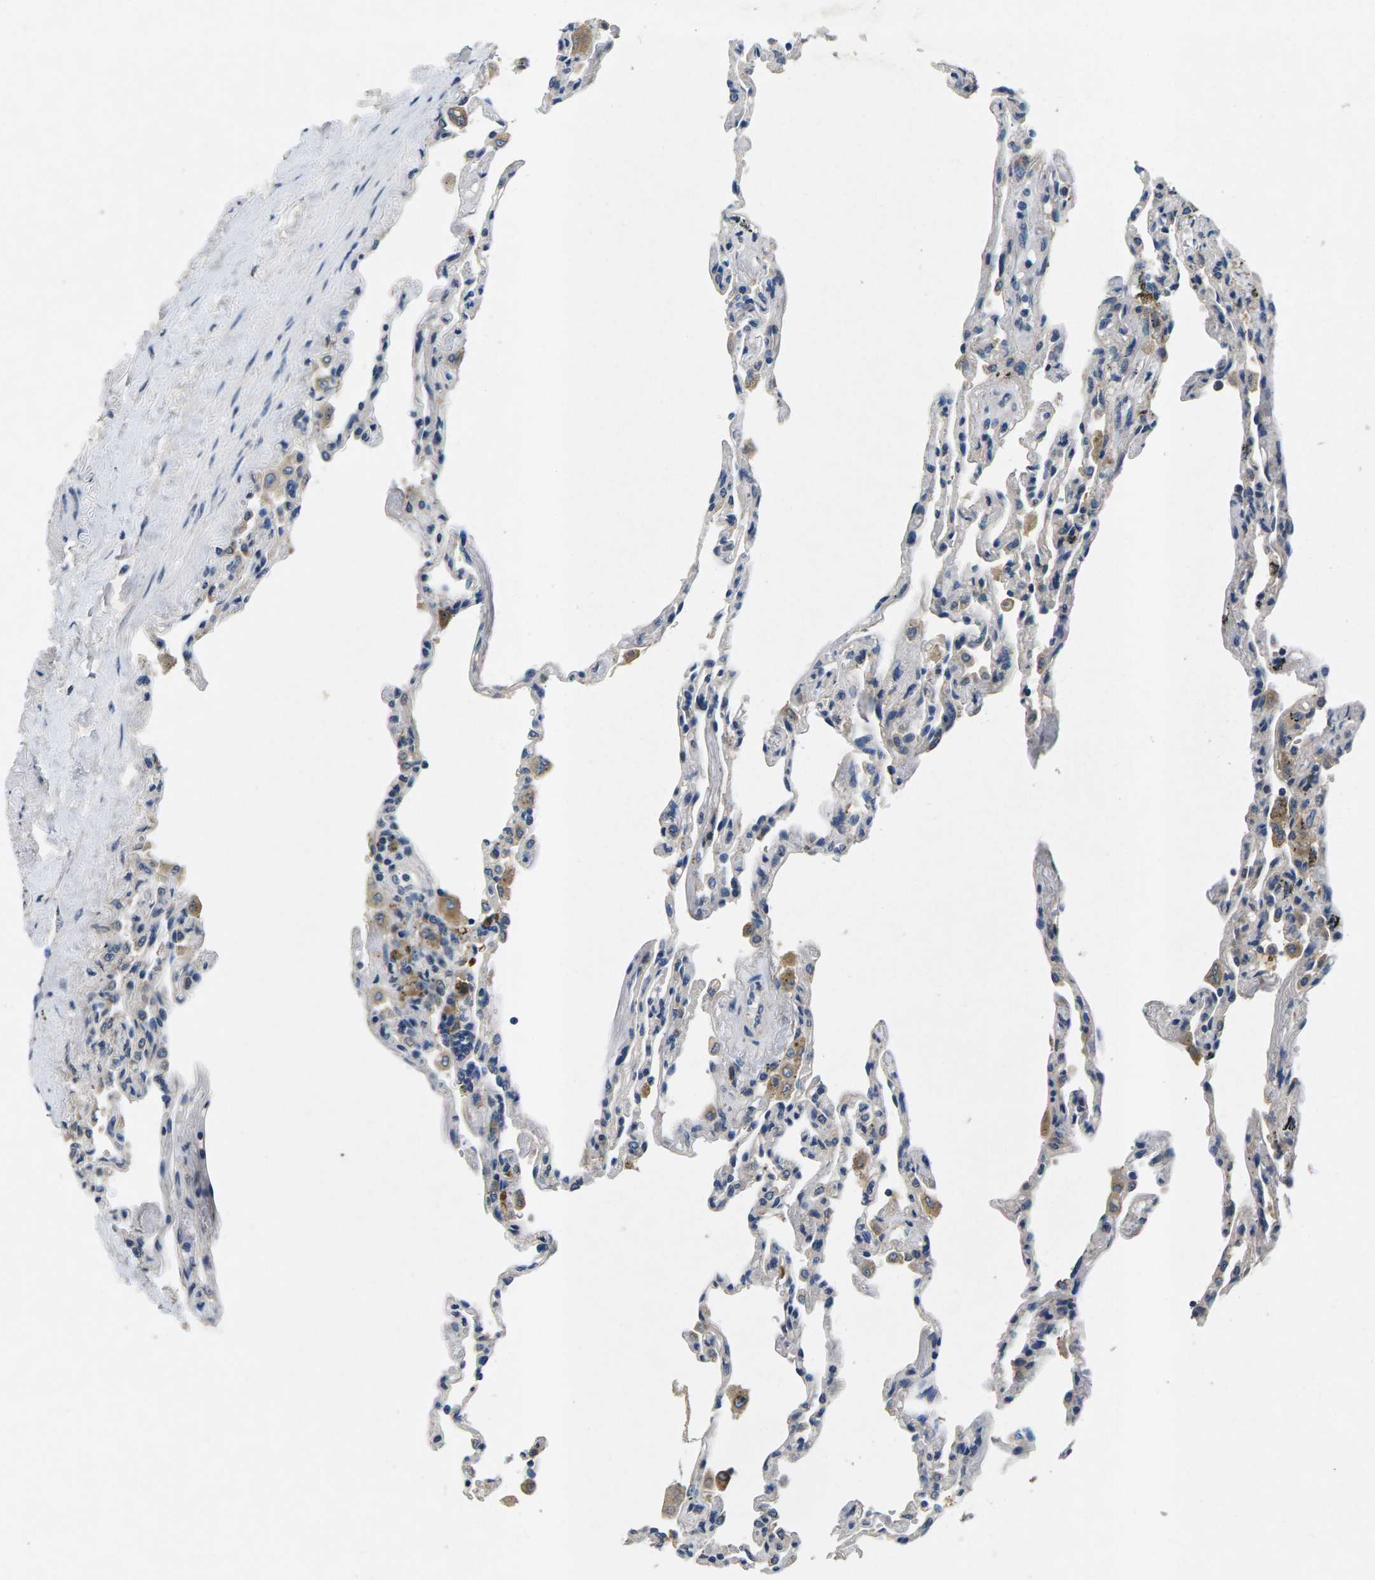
{"staining": {"intensity": "negative", "quantity": "none", "location": "none"}, "tissue": "lung", "cell_type": "Alveolar cells", "image_type": "normal", "snomed": [{"axis": "morphology", "description": "Normal tissue, NOS"}, {"axis": "topography", "description": "Lung"}], "caption": "Lung was stained to show a protein in brown. There is no significant expression in alveolar cells.", "gene": "ERGIC3", "patient": {"sex": "male", "age": 59}}